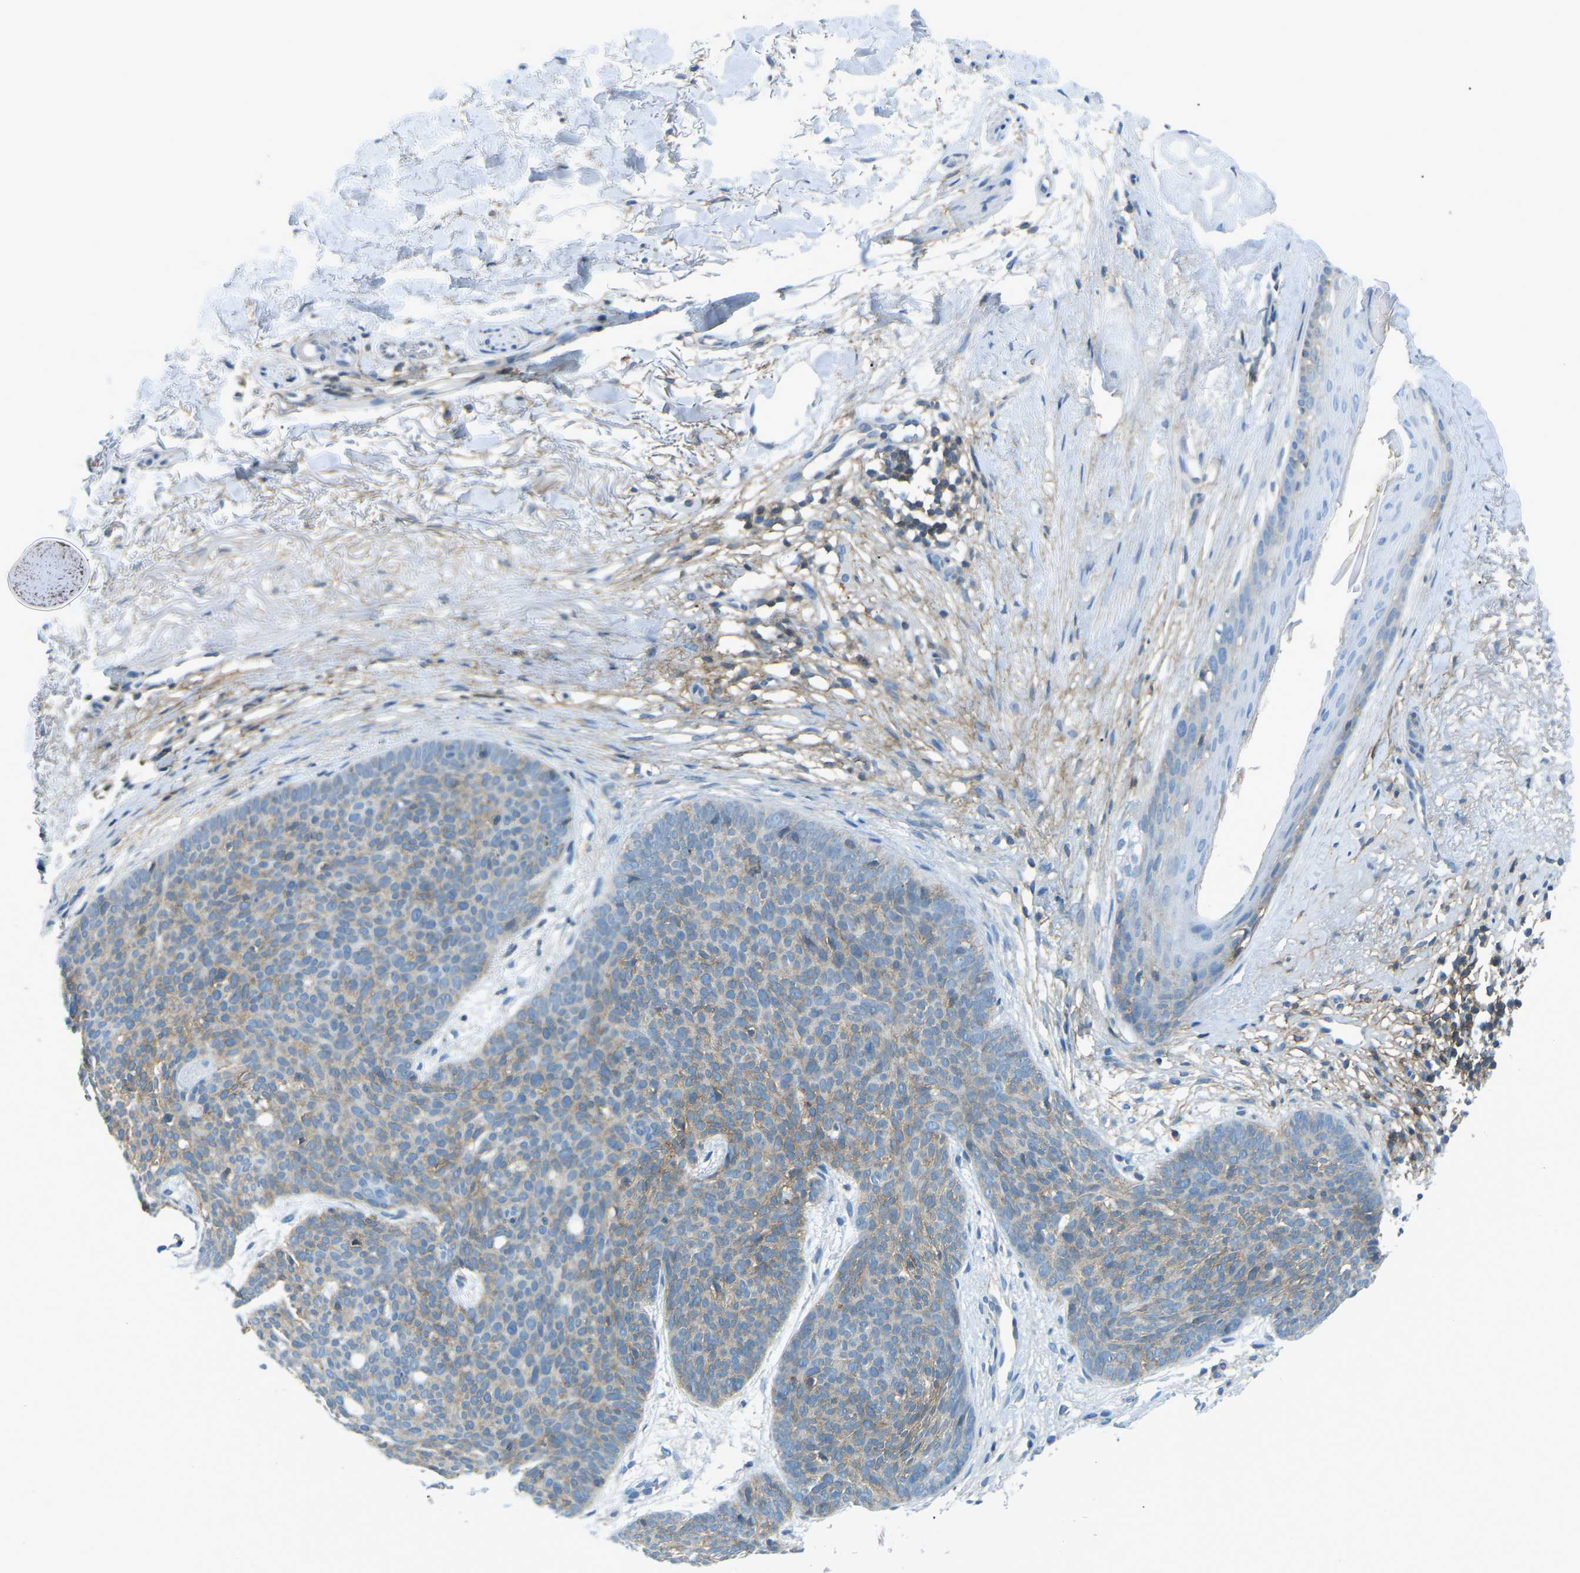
{"staining": {"intensity": "weak", "quantity": "25%-75%", "location": "cytoplasmic/membranous"}, "tissue": "skin cancer", "cell_type": "Tumor cells", "image_type": "cancer", "snomed": [{"axis": "morphology", "description": "Normal tissue, NOS"}, {"axis": "morphology", "description": "Basal cell carcinoma"}, {"axis": "topography", "description": "Skin"}], "caption": "Immunohistochemical staining of human skin cancer shows low levels of weak cytoplasmic/membranous staining in approximately 25%-75% of tumor cells.", "gene": "CD47", "patient": {"sex": "female", "age": 70}}